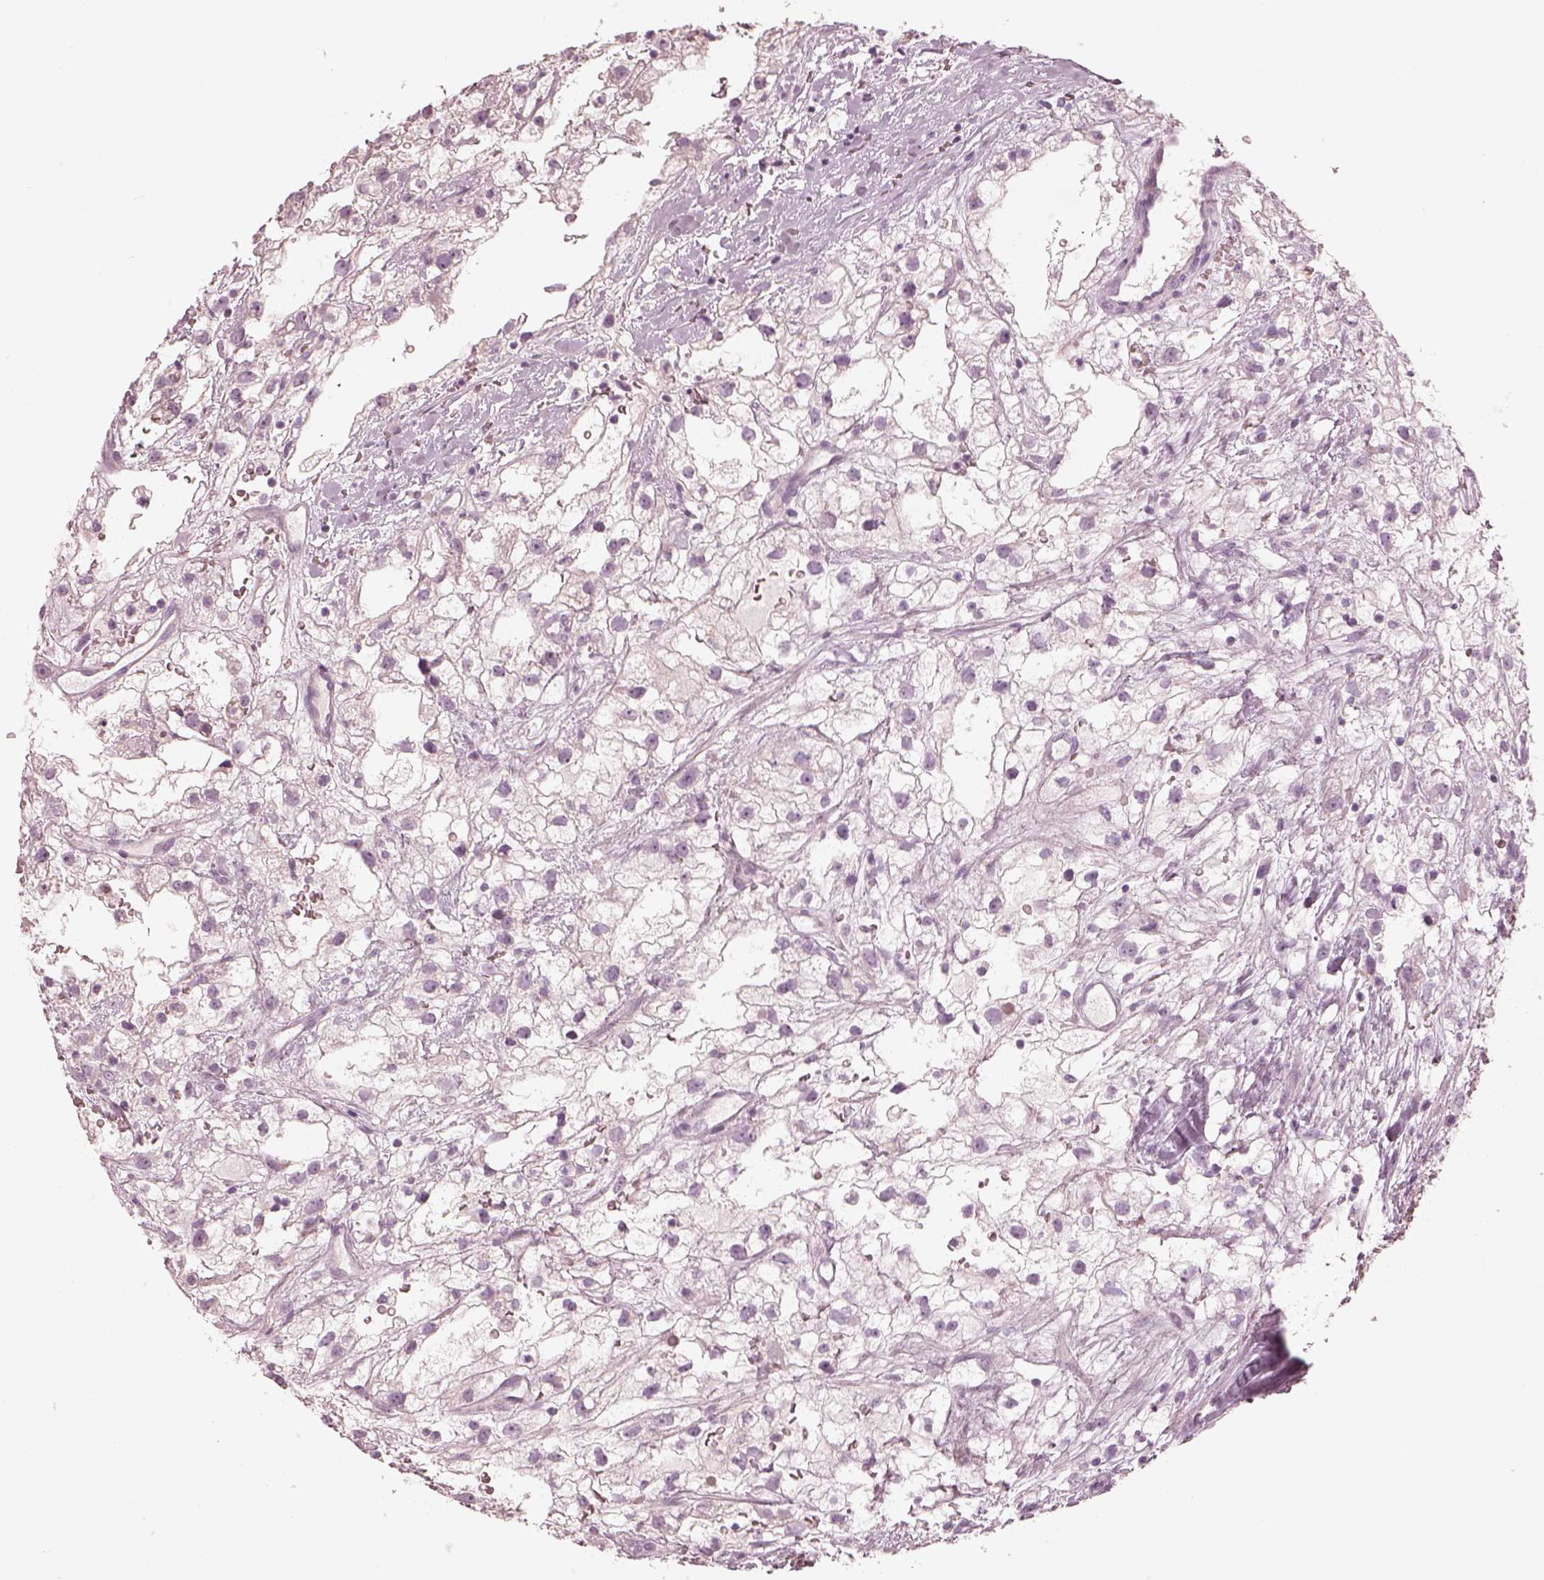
{"staining": {"intensity": "negative", "quantity": "none", "location": "none"}, "tissue": "renal cancer", "cell_type": "Tumor cells", "image_type": "cancer", "snomed": [{"axis": "morphology", "description": "Adenocarcinoma, NOS"}, {"axis": "topography", "description": "Kidney"}], "caption": "DAB immunohistochemical staining of renal adenocarcinoma demonstrates no significant positivity in tumor cells. (DAB (3,3'-diaminobenzidine) IHC with hematoxylin counter stain).", "gene": "RSPH9", "patient": {"sex": "male", "age": 59}}